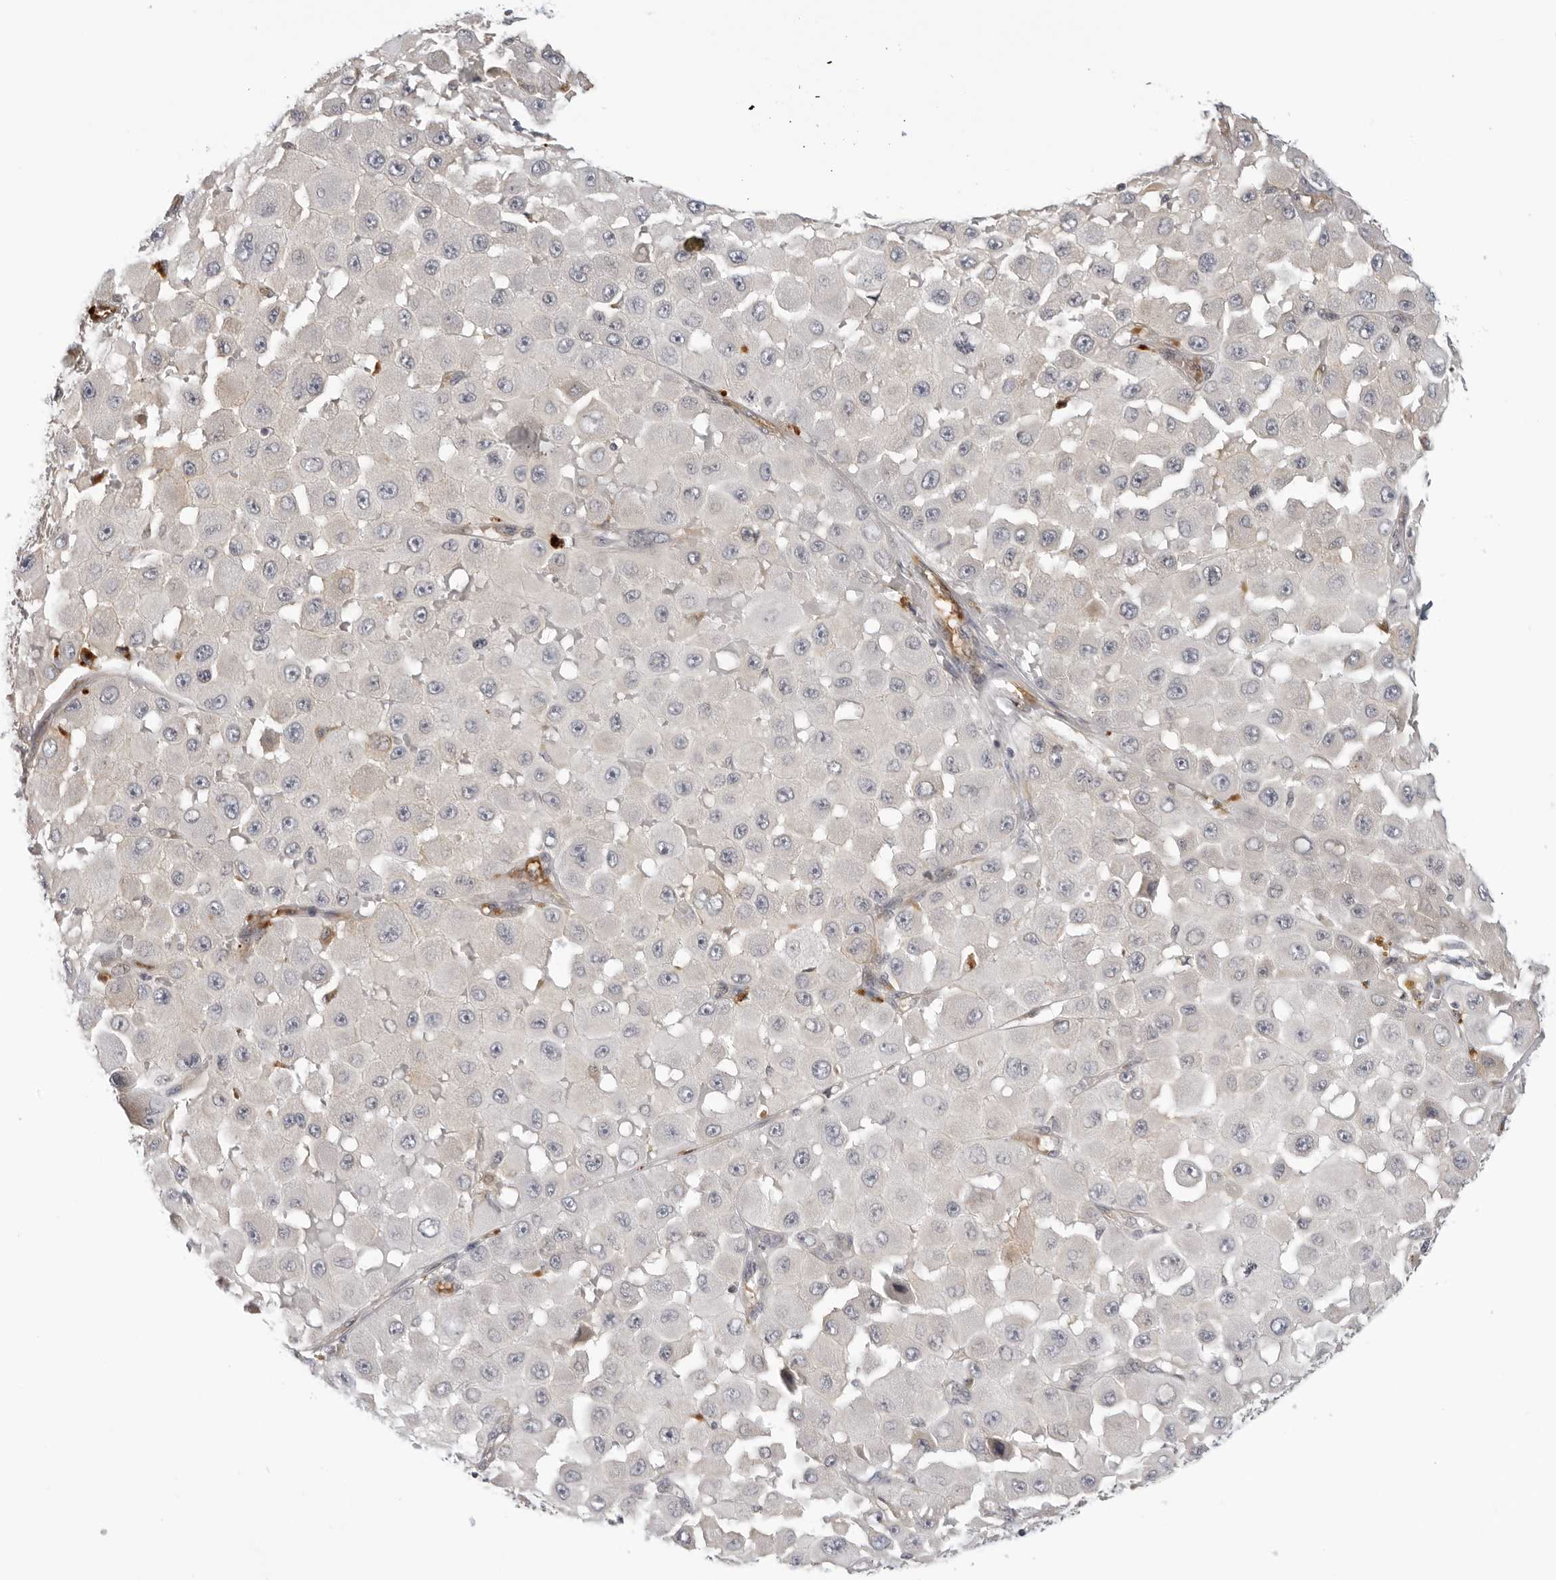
{"staining": {"intensity": "moderate", "quantity": "<25%", "location": "cytoplasmic/membranous,nuclear"}, "tissue": "melanoma", "cell_type": "Tumor cells", "image_type": "cancer", "snomed": [{"axis": "morphology", "description": "Malignant melanoma, NOS"}, {"axis": "topography", "description": "Skin"}], "caption": "The immunohistochemical stain highlights moderate cytoplasmic/membranous and nuclear expression in tumor cells of malignant melanoma tissue. (Stains: DAB (3,3'-diaminobenzidine) in brown, nuclei in blue, Microscopy: brightfield microscopy at high magnification).", "gene": "SUGCT", "patient": {"sex": "female", "age": 81}}